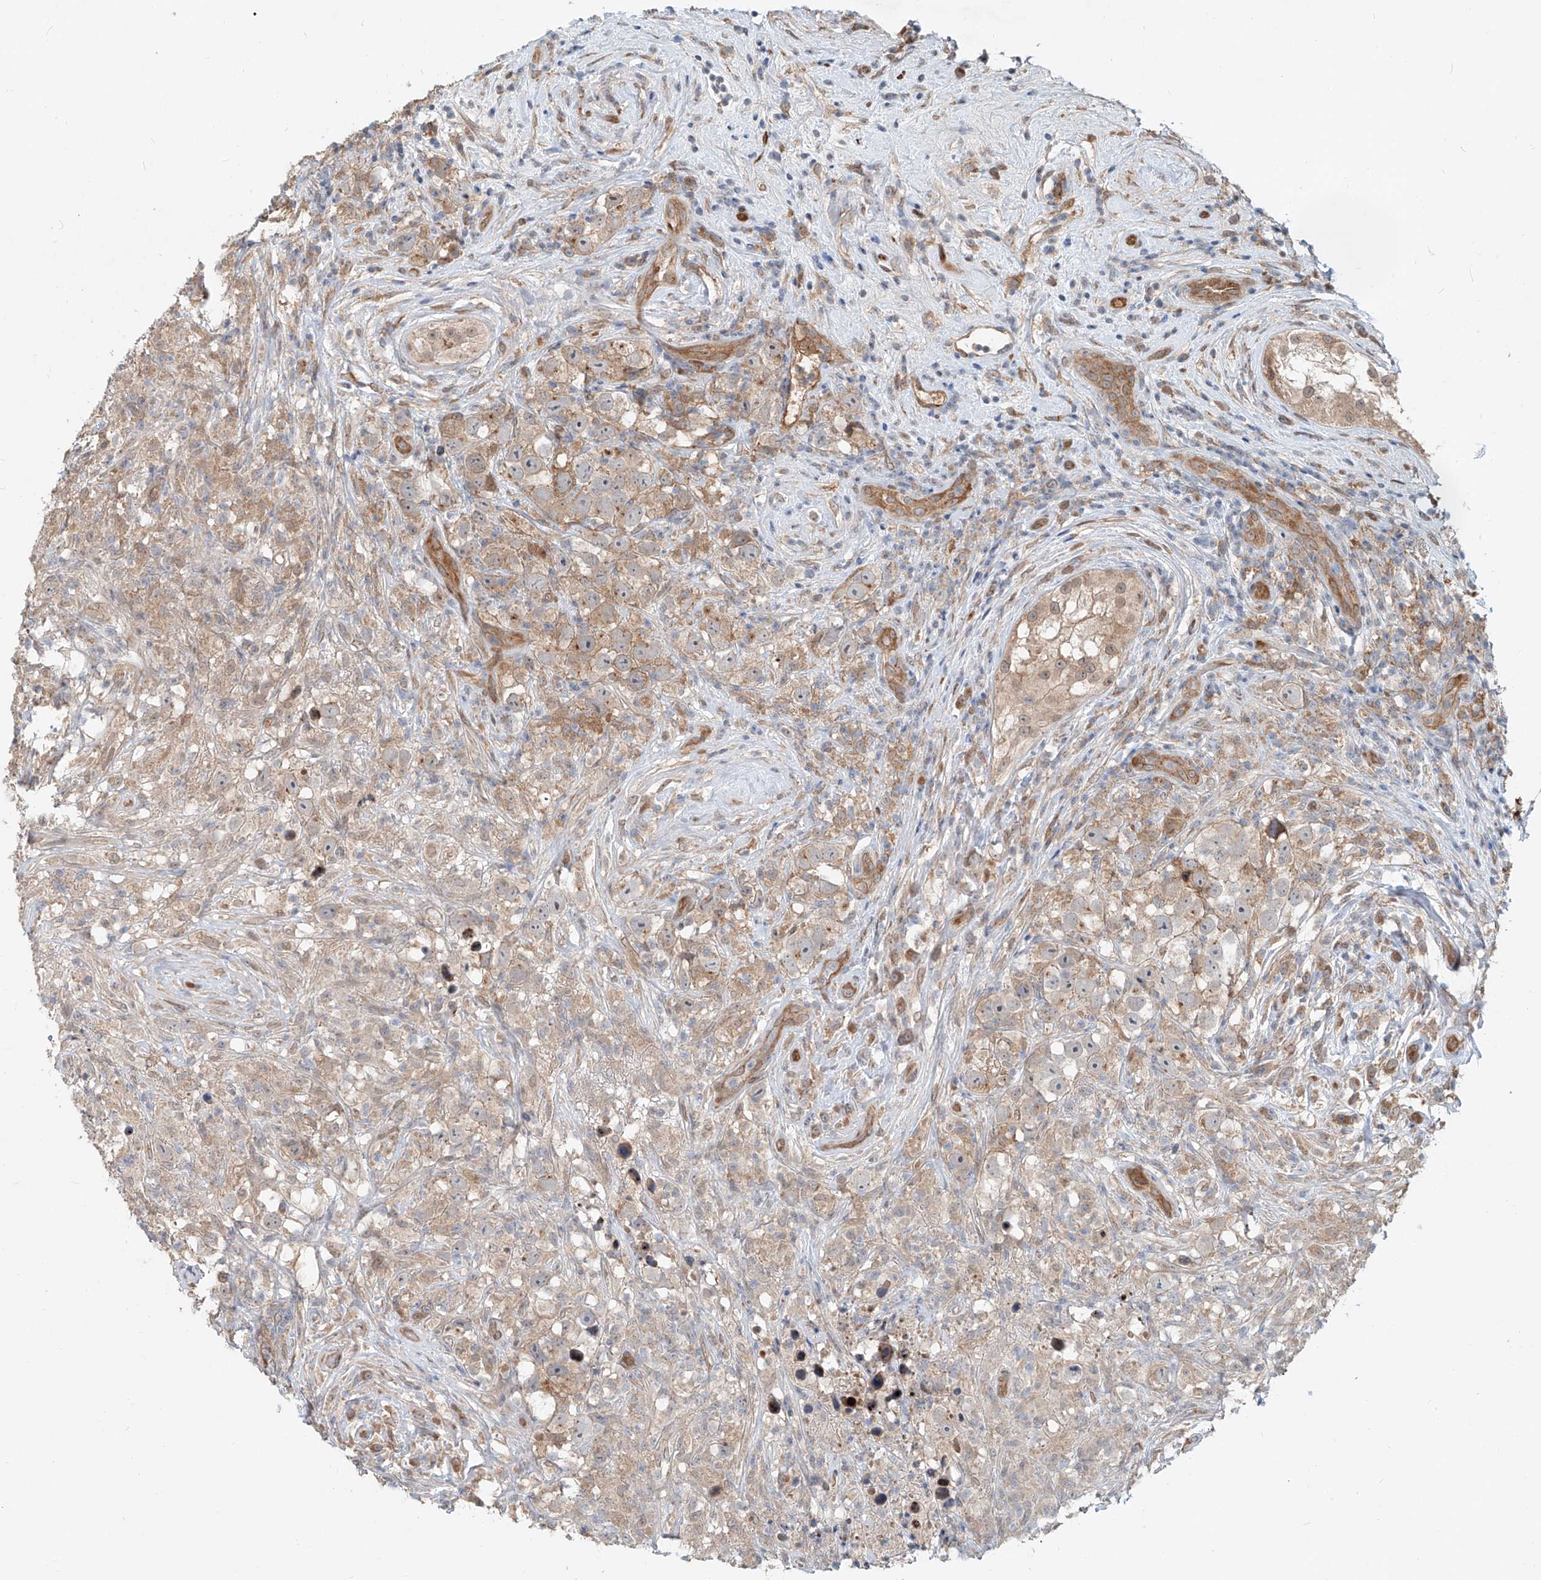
{"staining": {"intensity": "weak", "quantity": "25%-75%", "location": "cytoplasmic/membranous"}, "tissue": "testis cancer", "cell_type": "Tumor cells", "image_type": "cancer", "snomed": [{"axis": "morphology", "description": "Seminoma, NOS"}, {"axis": "topography", "description": "Testis"}], "caption": "Immunohistochemical staining of testis cancer shows low levels of weak cytoplasmic/membranous positivity in approximately 25%-75% of tumor cells.", "gene": "SASH1", "patient": {"sex": "male", "age": 49}}